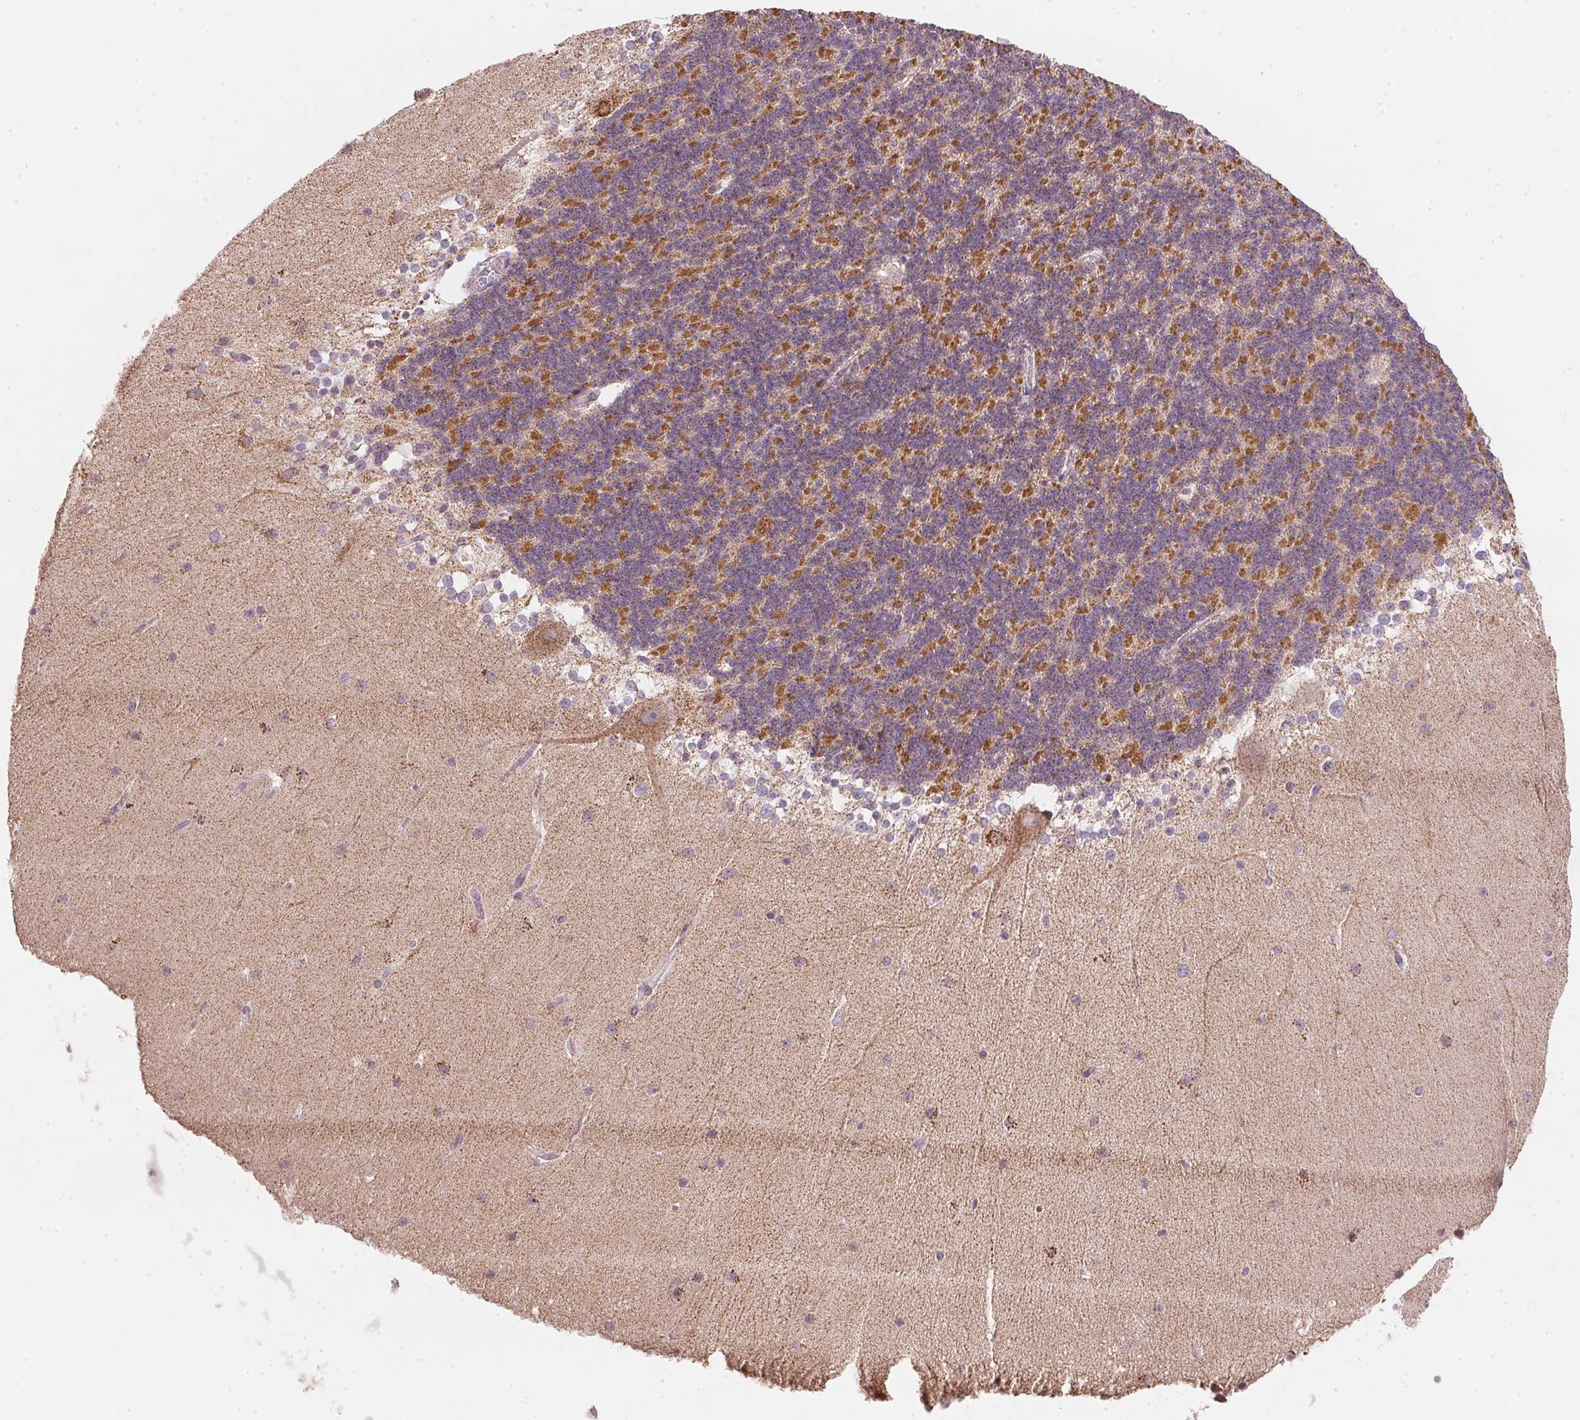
{"staining": {"intensity": "moderate", "quantity": "25%-75%", "location": "cytoplasmic/membranous"}, "tissue": "cerebellum", "cell_type": "Cells in granular layer", "image_type": "normal", "snomed": [{"axis": "morphology", "description": "Normal tissue, NOS"}, {"axis": "topography", "description": "Cerebellum"}], "caption": "The micrograph reveals immunohistochemical staining of normal cerebellum. There is moderate cytoplasmic/membranous expression is identified in approximately 25%-75% of cells in granular layer.", "gene": "COQ7", "patient": {"sex": "female", "age": 19}}